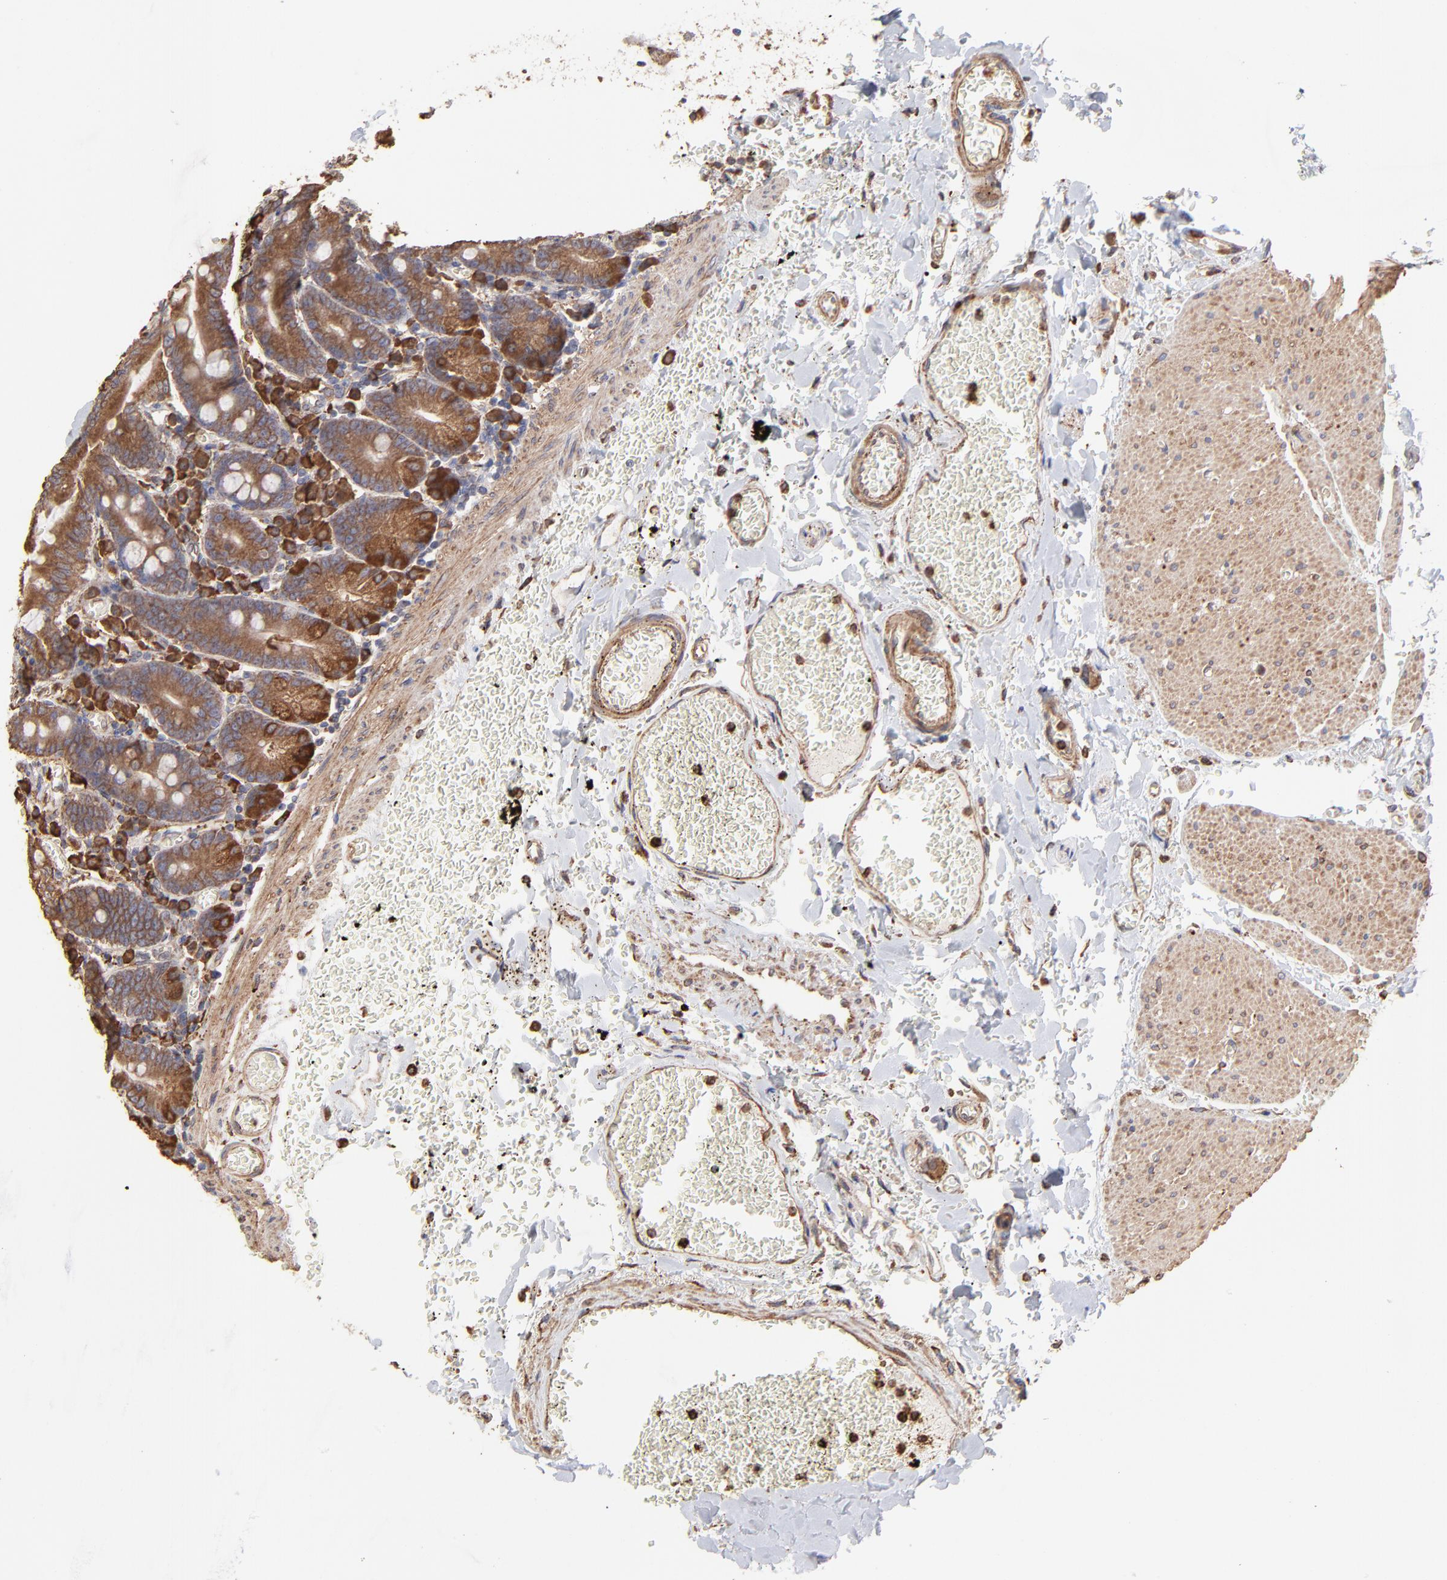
{"staining": {"intensity": "strong", "quantity": ">75%", "location": "cytoplasmic/membranous"}, "tissue": "small intestine", "cell_type": "Glandular cells", "image_type": "normal", "snomed": [{"axis": "morphology", "description": "Normal tissue, NOS"}, {"axis": "topography", "description": "Small intestine"}], "caption": "This is a photomicrograph of immunohistochemistry staining of benign small intestine, which shows strong expression in the cytoplasmic/membranous of glandular cells.", "gene": "PFKM", "patient": {"sex": "male", "age": 71}}